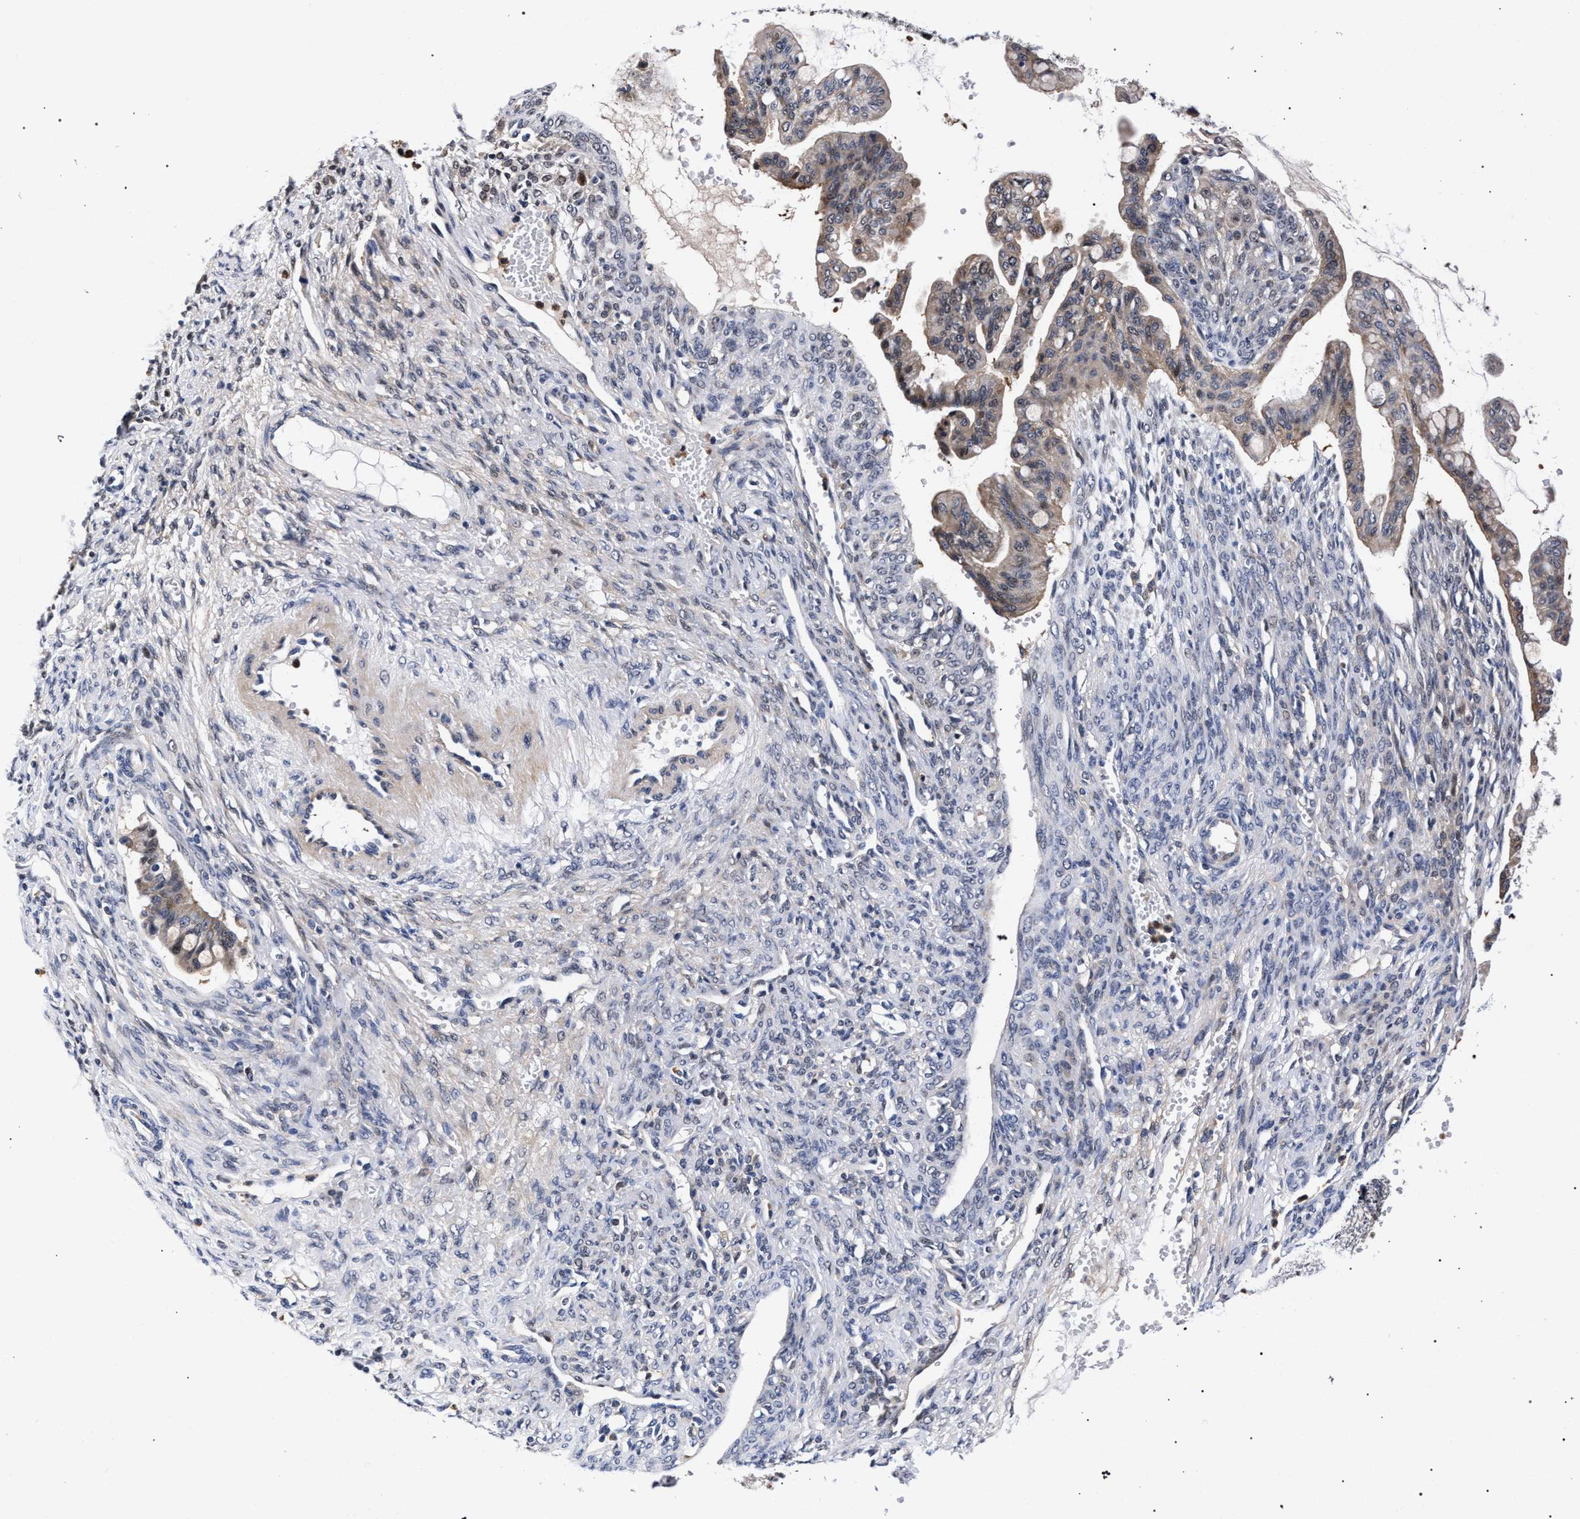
{"staining": {"intensity": "weak", "quantity": "25%-75%", "location": "cytoplasmic/membranous"}, "tissue": "ovarian cancer", "cell_type": "Tumor cells", "image_type": "cancer", "snomed": [{"axis": "morphology", "description": "Cystadenocarcinoma, mucinous, NOS"}, {"axis": "topography", "description": "Ovary"}], "caption": "IHC of ovarian cancer (mucinous cystadenocarcinoma) reveals low levels of weak cytoplasmic/membranous staining in about 25%-75% of tumor cells.", "gene": "ZNF462", "patient": {"sex": "female", "age": 73}}